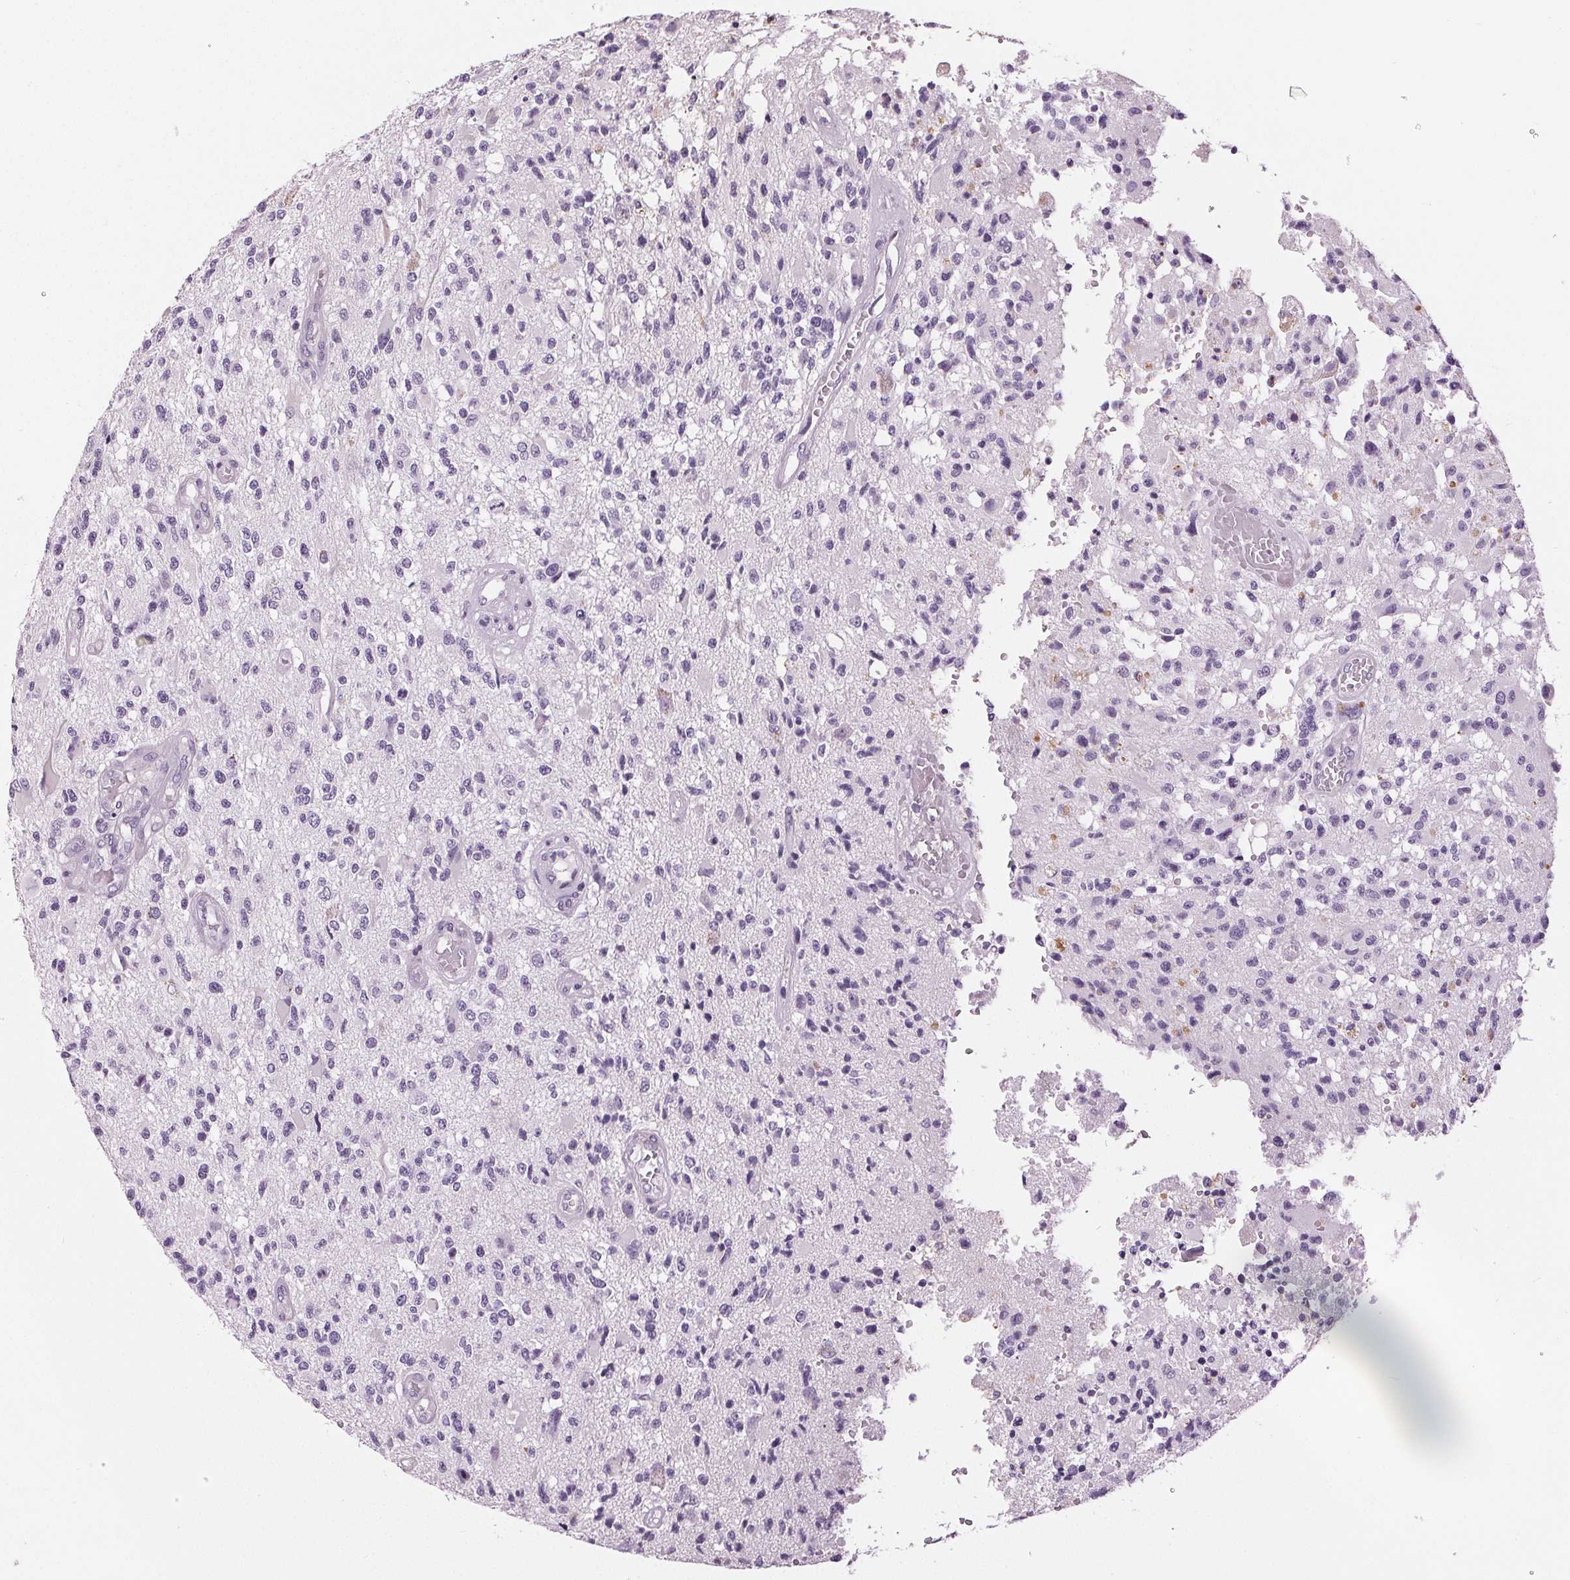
{"staining": {"intensity": "negative", "quantity": "none", "location": "none"}, "tissue": "glioma", "cell_type": "Tumor cells", "image_type": "cancer", "snomed": [{"axis": "morphology", "description": "Glioma, malignant, High grade"}, {"axis": "topography", "description": "Brain"}], "caption": "High magnification brightfield microscopy of glioma stained with DAB (3,3'-diaminobenzidine) (brown) and counterstained with hematoxylin (blue): tumor cells show no significant positivity.", "gene": "MISP", "patient": {"sex": "female", "age": 63}}